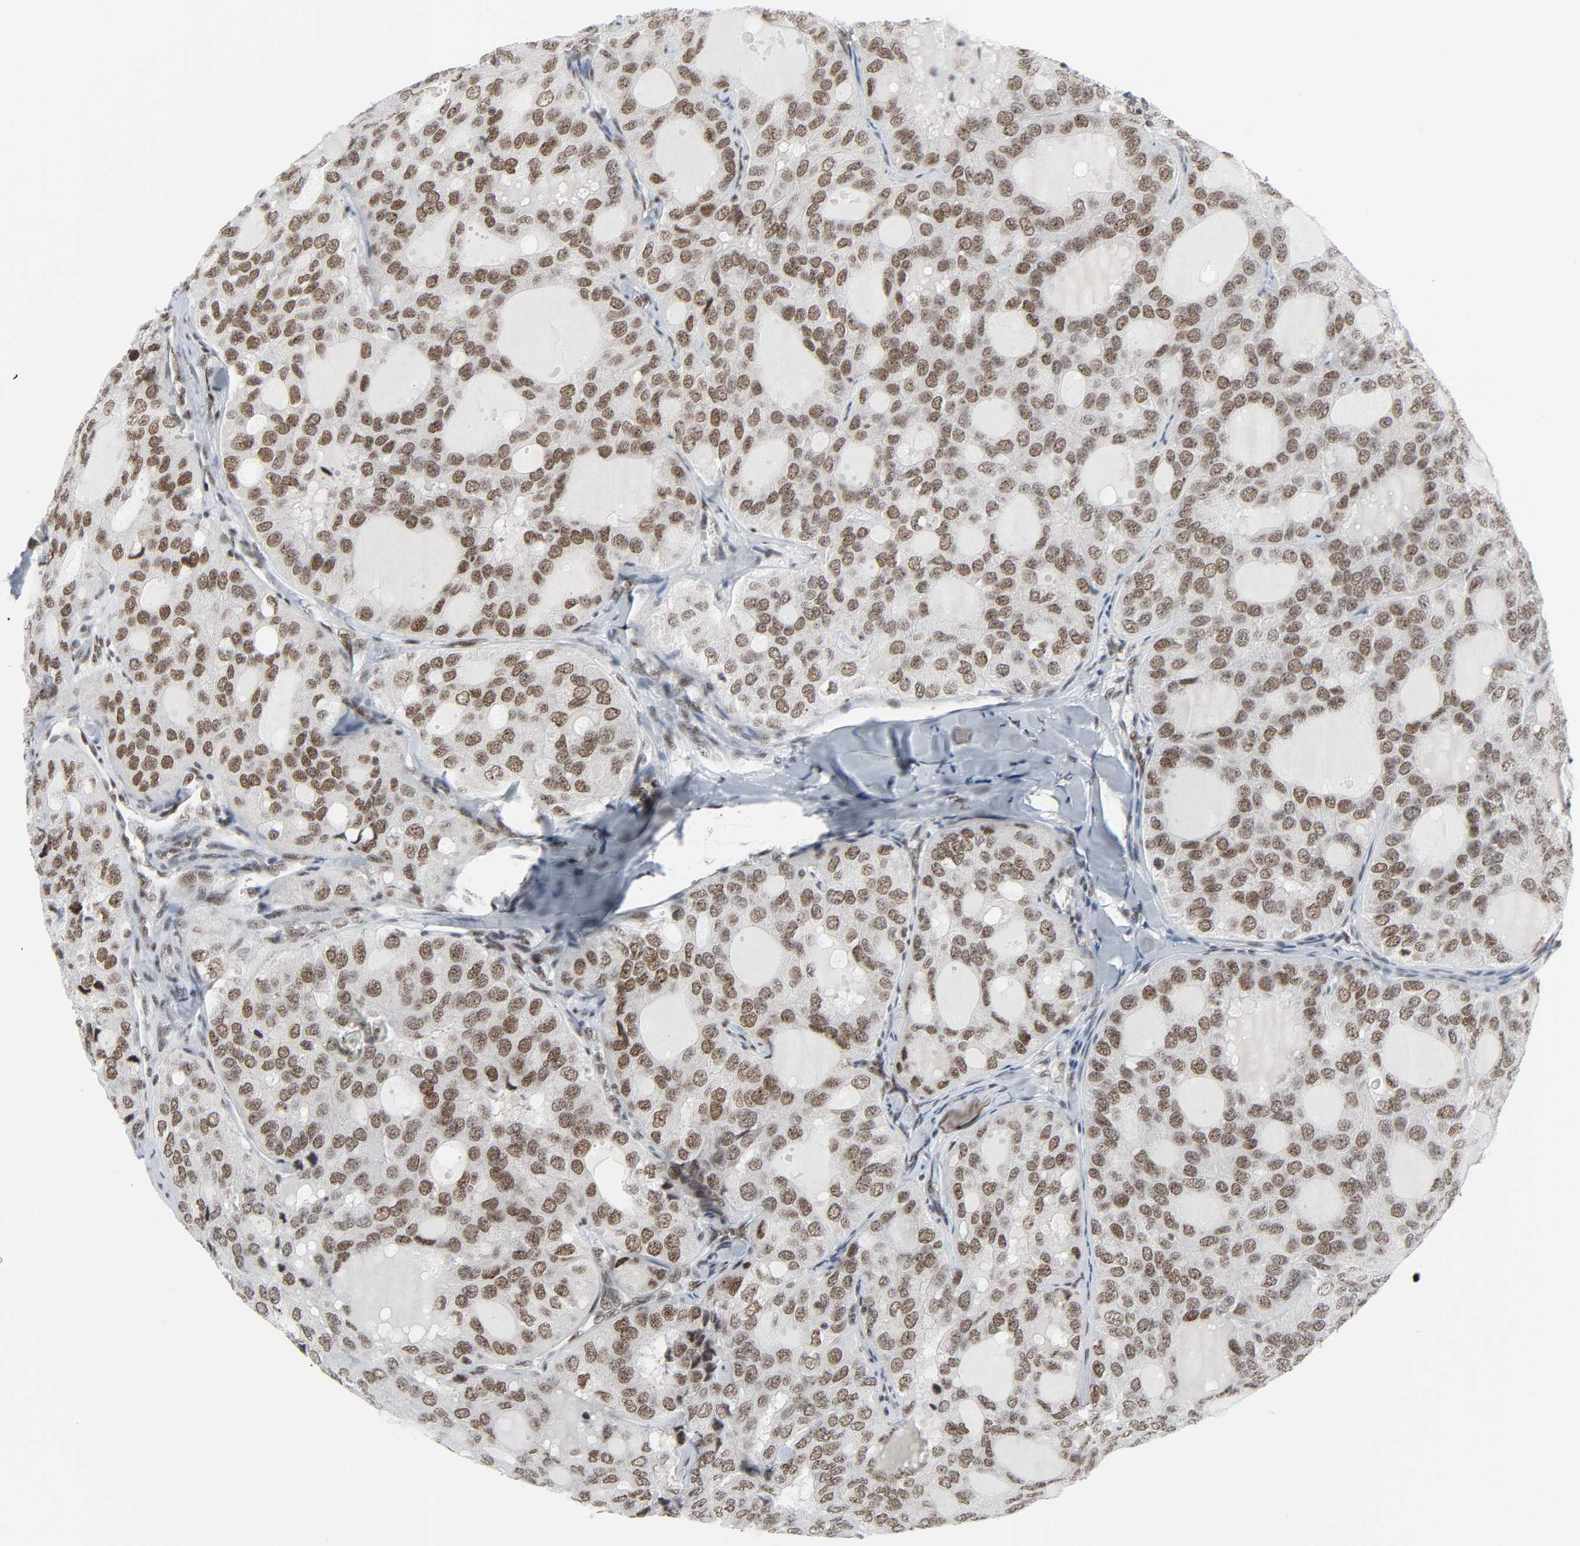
{"staining": {"intensity": "moderate", "quantity": ">75%", "location": "nuclear"}, "tissue": "thyroid cancer", "cell_type": "Tumor cells", "image_type": "cancer", "snomed": [{"axis": "morphology", "description": "Follicular adenoma carcinoma, NOS"}, {"axis": "topography", "description": "Thyroid gland"}], "caption": "Protein staining of thyroid follicular adenoma carcinoma tissue shows moderate nuclear positivity in about >75% of tumor cells. The staining was performed using DAB, with brown indicating positive protein expression. Nuclei are stained blue with hematoxylin.", "gene": "CDK7", "patient": {"sex": "male", "age": 75}}